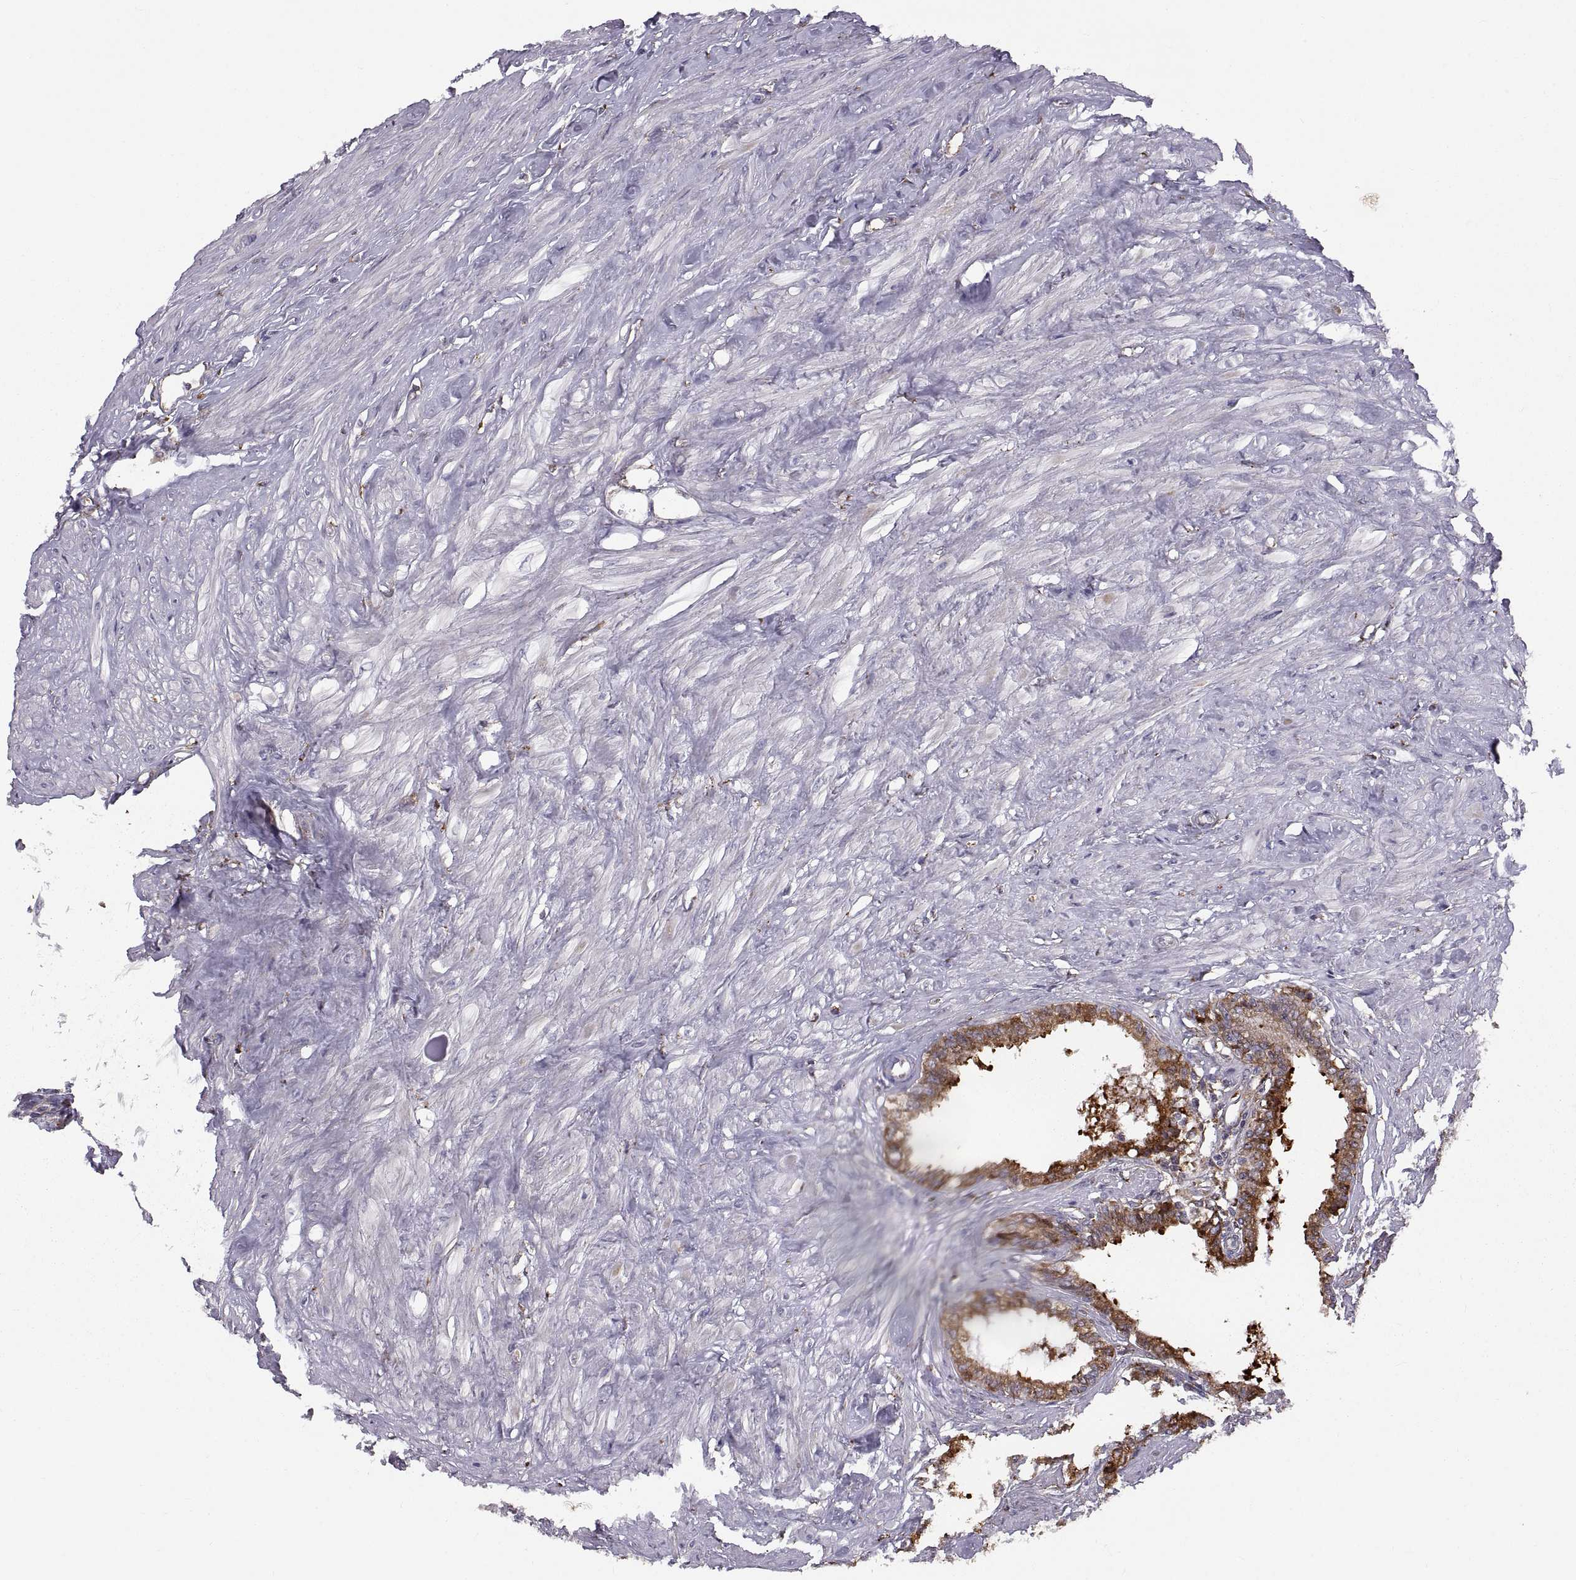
{"staining": {"intensity": "strong", "quantity": "25%-75%", "location": "cytoplasmic/membranous"}, "tissue": "seminal vesicle", "cell_type": "Glandular cells", "image_type": "normal", "snomed": [{"axis": "morphology", "description": "Normal tissue, NOS"}, {"axis": "morphology", "description": "Urothelial carcinoma, NOS"}, {"axis": "topography", "description": "Urinary bladder"}, {"axis": "topography", "description": "Seminal veicle"}], "caption": "Immunohistochemistry (IHC) staining of normal seminal vesicle, which displays high levels of strong cytoplasmic/membranous expression in about 25%-75% of glandular cells indicating strong cytoplasmic/membranous protein staining. The staining was performed using DAB (3,3'-diaminobenzidine) (brown) for protein detection and nuclei were counterstained in hematoxylin (blue).", "gene": "PLEKHB2", "patient": {"sex": "male", "age": 76}}